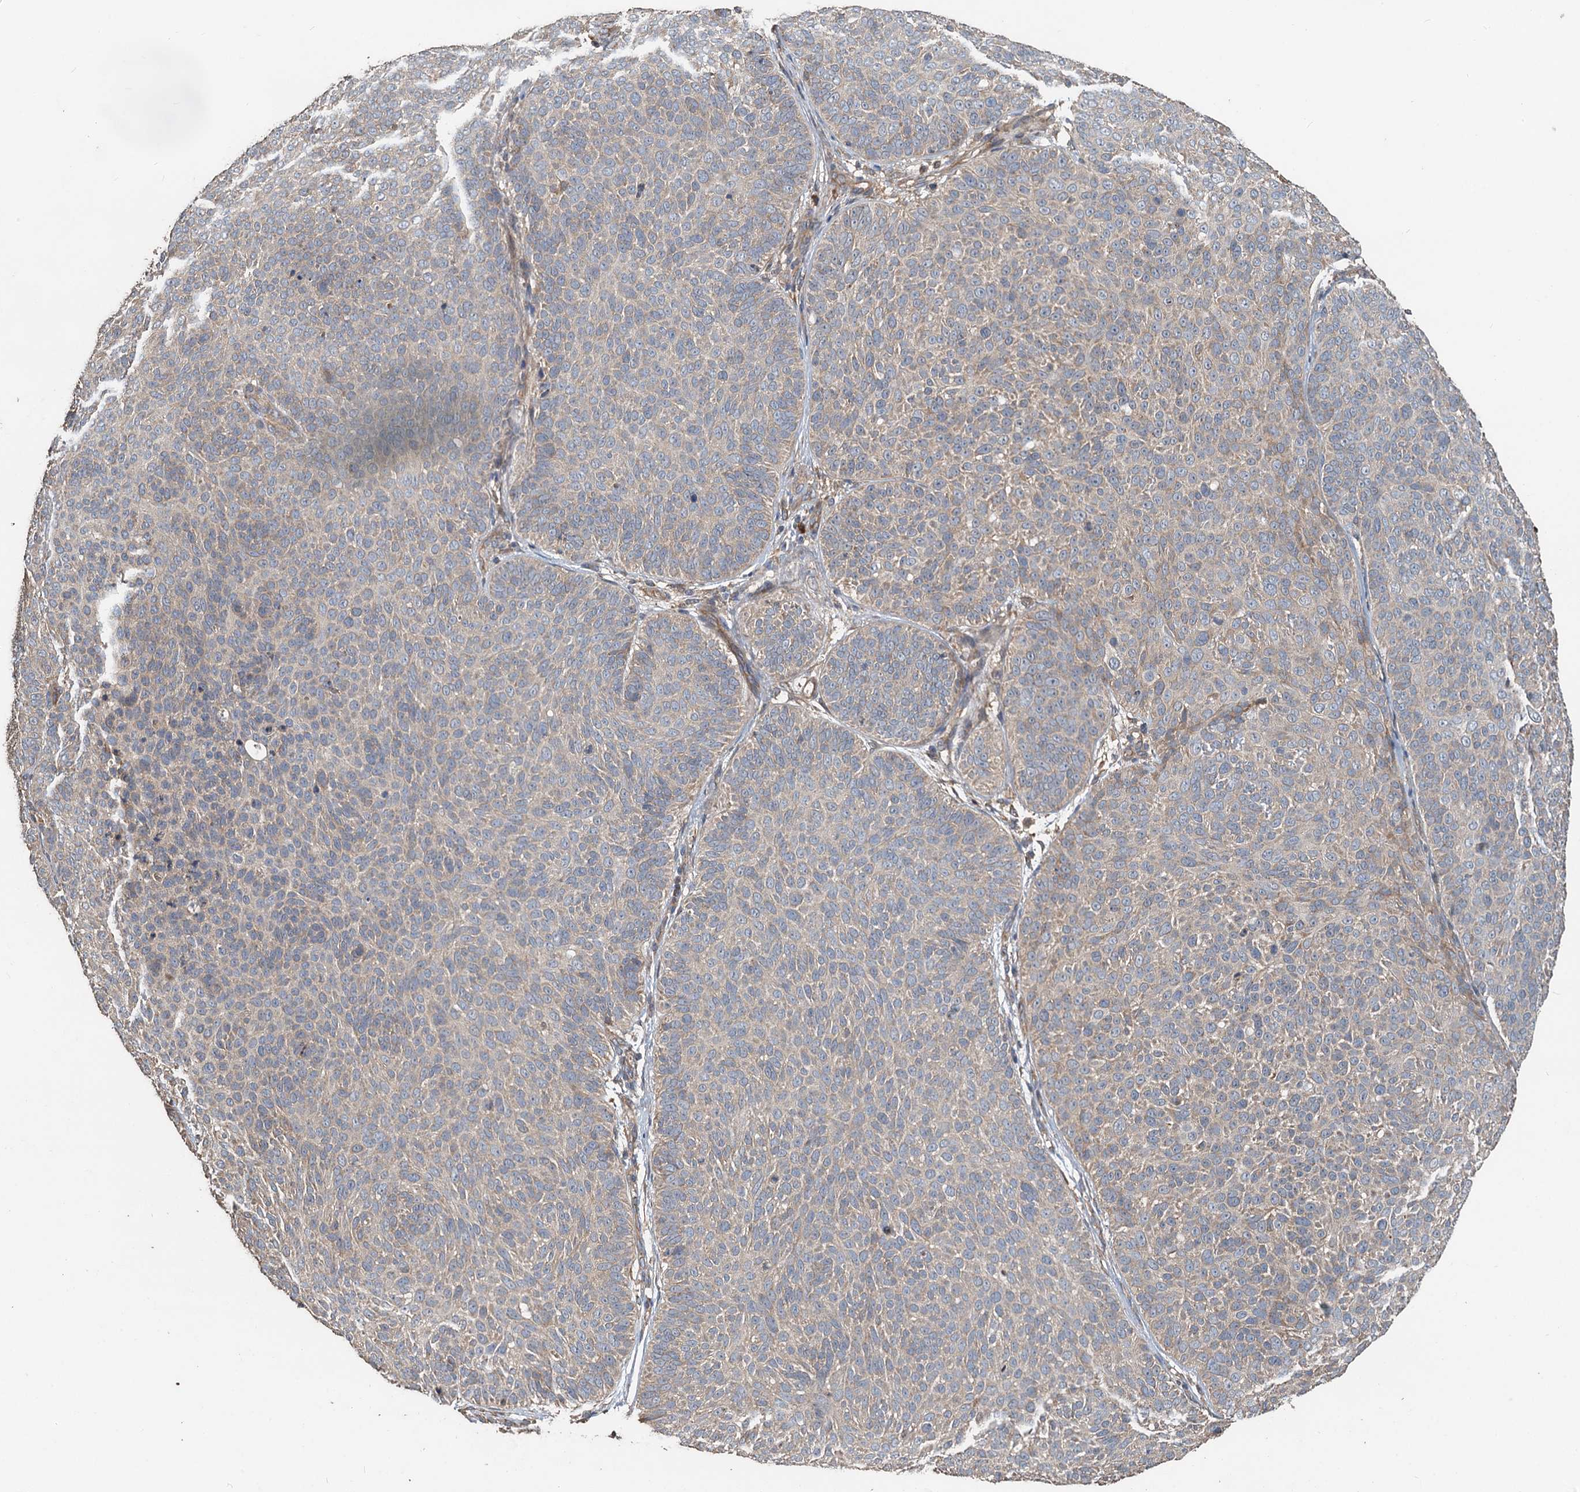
{"staining": {"intensity": "weak", "quantity": "25%-75%", "location": "cytoplasmic/membranous"}, "tissue": "skin cancer", "cell_type": "Tumor cells", "image_type": "cancer", "snomed": [{"axis": "morphology", "description": "Basal cell carcinoma"}, {"axis": "topography", "description": "Skin"}], "caption": "There is low levels of weak cytoplasmic/membranous staining in tumor cells of basal cell carcinoma (skin), as demonstrated by immunohistochemical staining (brown color).", "gene": "HYI", "patient": {"sex": "male", "age": 85}}